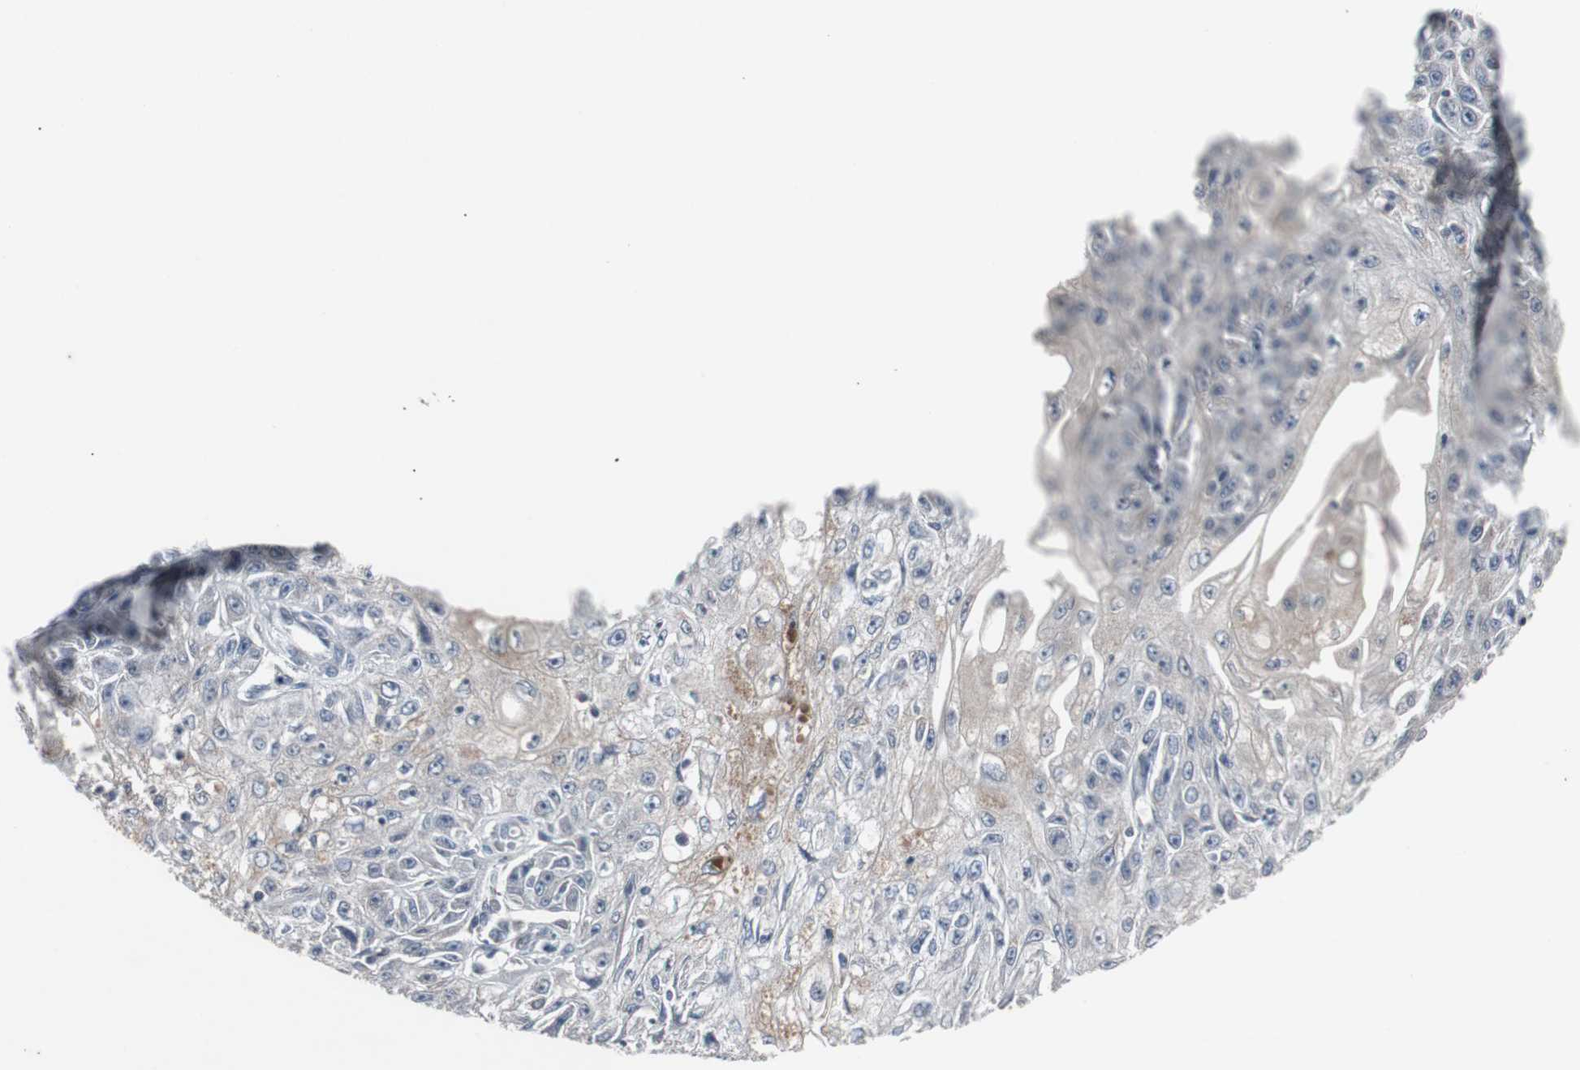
{"staining": {"intensity": "weak", "quantity": "25%-75%", "location": "cytoplasmic/membranous"}, "tissue": "skin cancer", "cell_type": "Tumor cells", "image_type": "cancer", "snomed": [{"axis": "morphology", "description": "Squamous cell carcinoma, NOS"}, {"axis": "topography", "description": "Skin"}], "caption": "Immunohistochemistry staining of squamous cell carcinoma (skin), which shows low levels of weak cytoplasmic/membranous staining in approximately 25%-75% of tumor cells indicating weak cytoplasmic/membranous protein staining. The staining was performed using DAB (brown) for protein detection and nuclei were counterstained in hematoxylin (blue).", "gene": "ACAA1", "patient": {"sex": "male", "age": 75}}